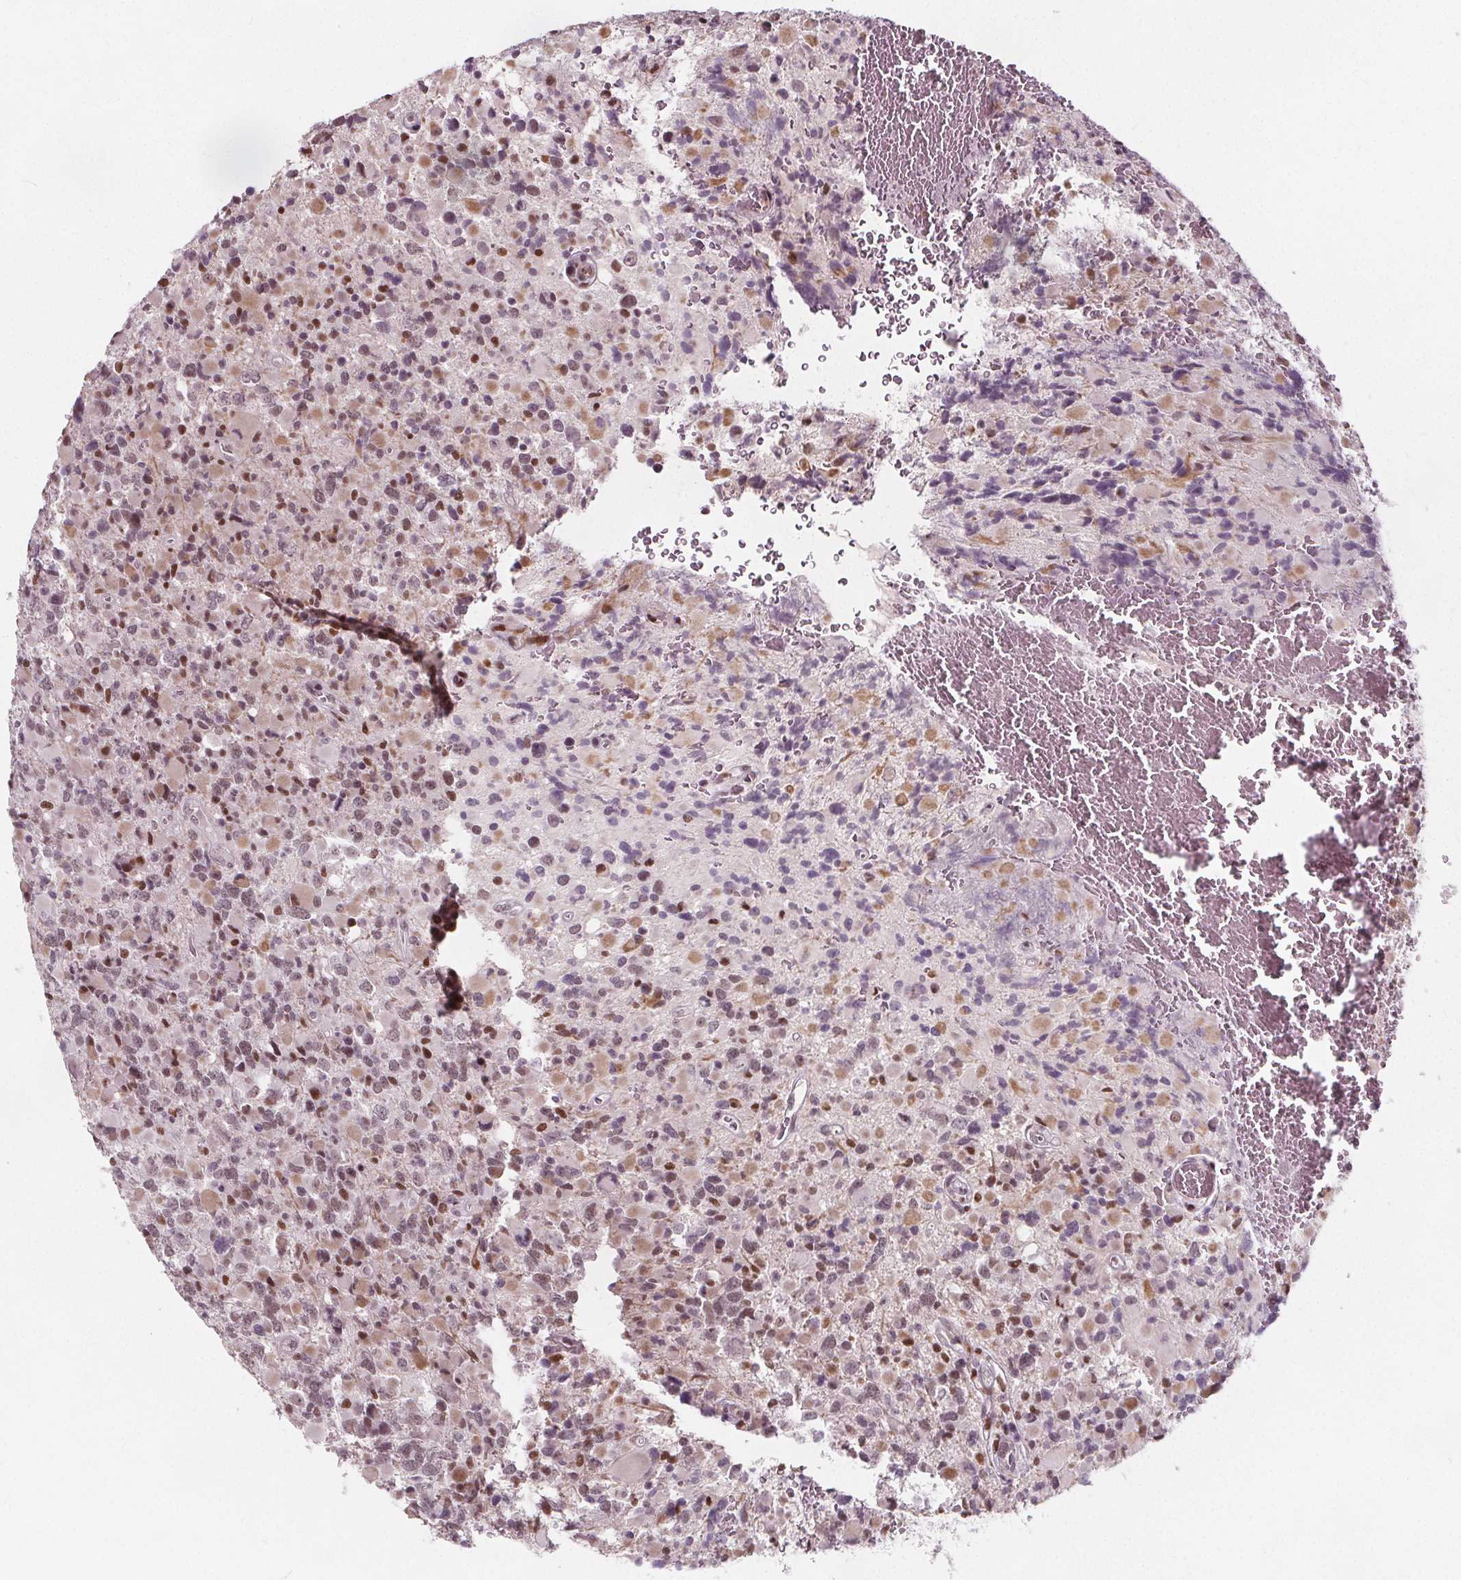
{"staining": {"intensity": "moderate", "quantity": "<25%", "location": "nuclear"}, "tissue": "glioma", "cell_type": "Tumor cells", "image_type": "cancer", "snomed": [{"axis": "morphology", "description": "Glioma, malignant, High grade"}, {"axis": "topography", "description": "Brain"}], "caption": "Glioma stained with a protein marker exhibits moderate staining in tumor cells.", "gene": "TAF6L", "patient": {"sex": "female", "age": 40}}